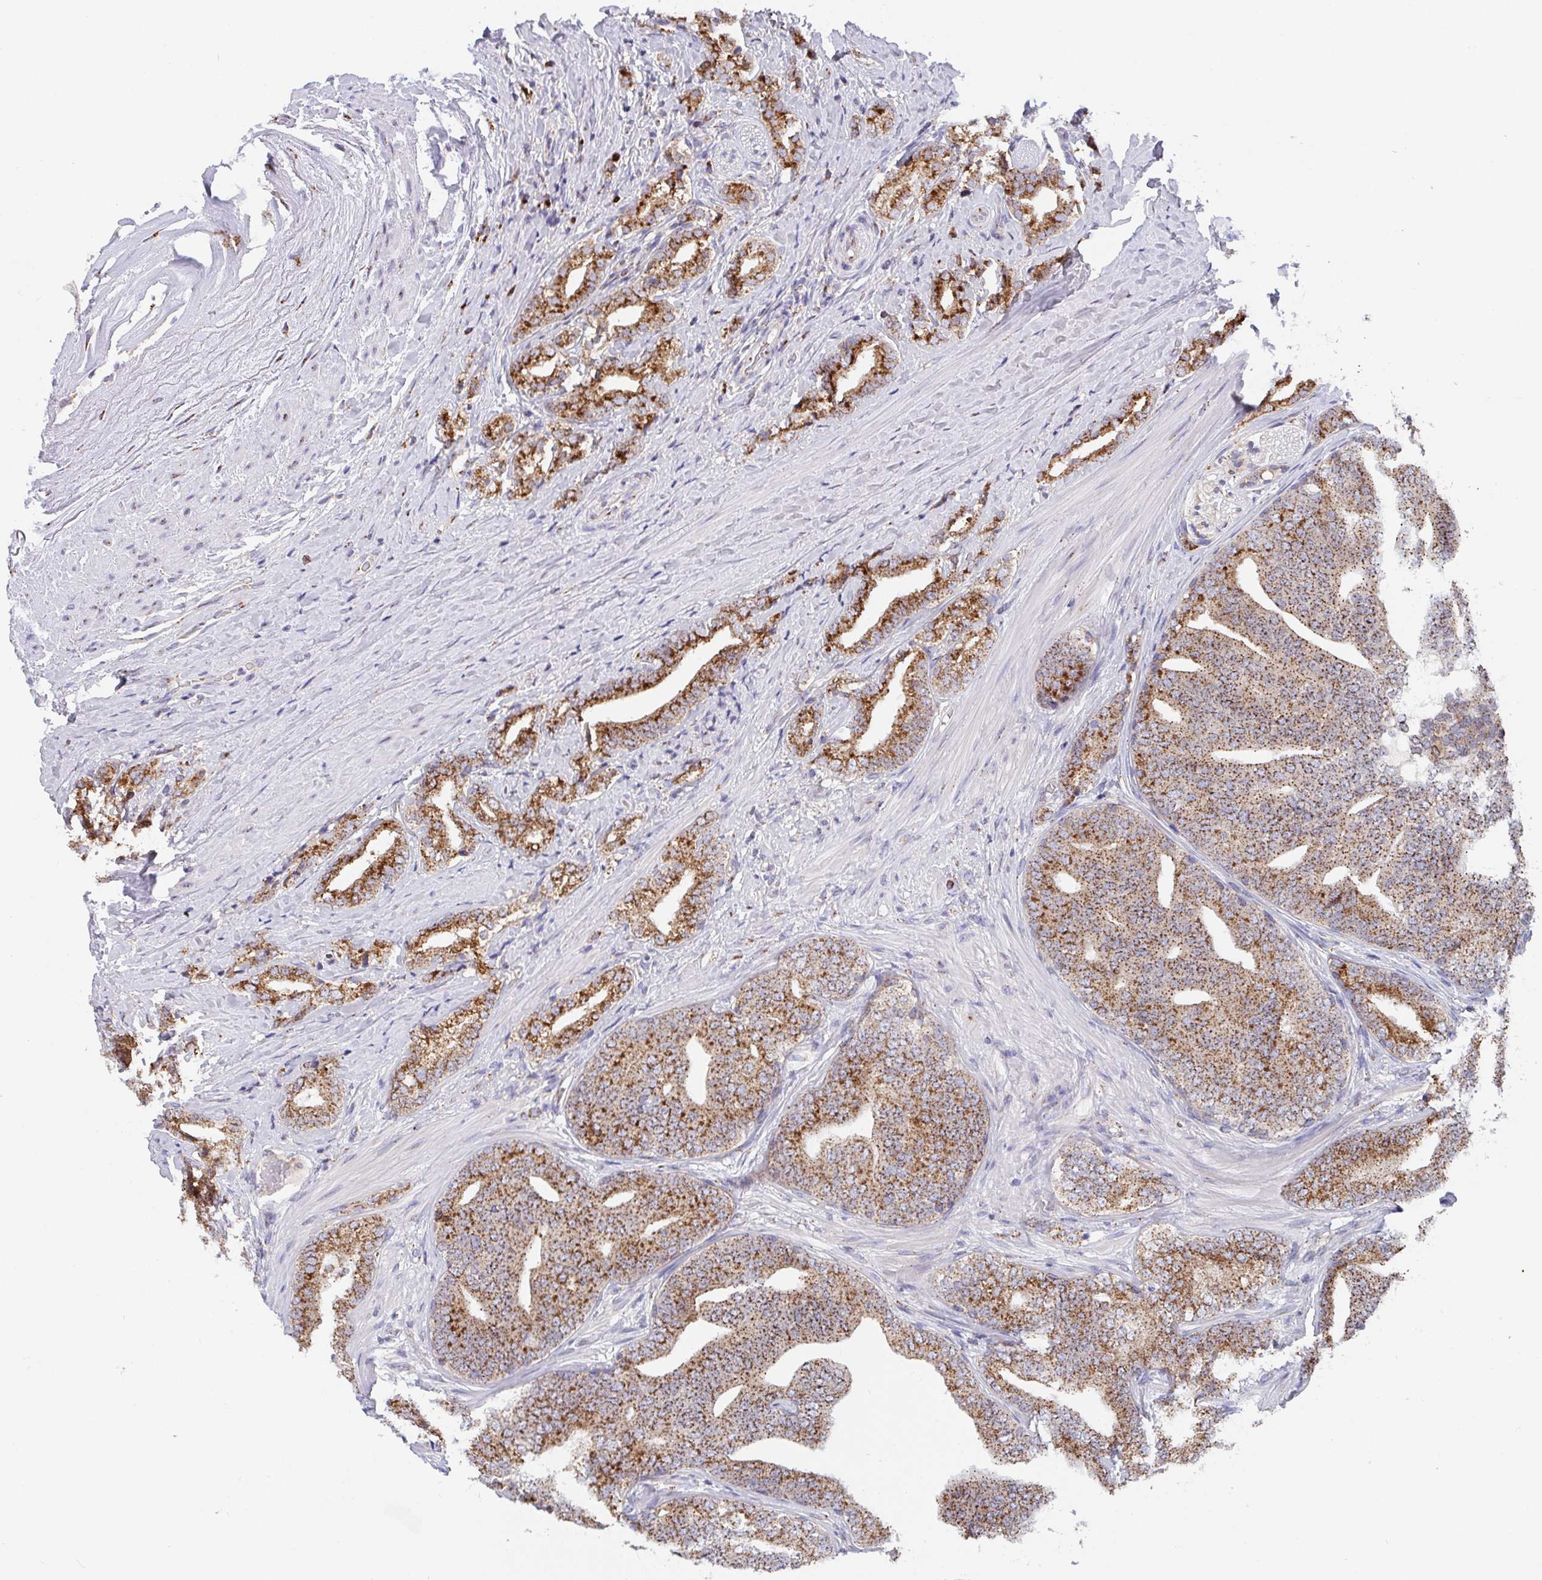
{"staining": {"intensity": "strong", "quantity": ">75%", "location": "cytoplasmic/membranous"}, "tissue": "prostate cancer", "cell_type": "Tumor cells", "image_type": "cancer", "snomed": [{"axis": "morphology", "description": "Adenocarcinoma, High grade"}, {"axis": "topography", "description": "Prostate"}], "caption": "Prostate cancer stained with a protein marker displays strong staining in tumor cells.", "gene": "PROSER3", "patient": {"sex": "male", "age": 72}}